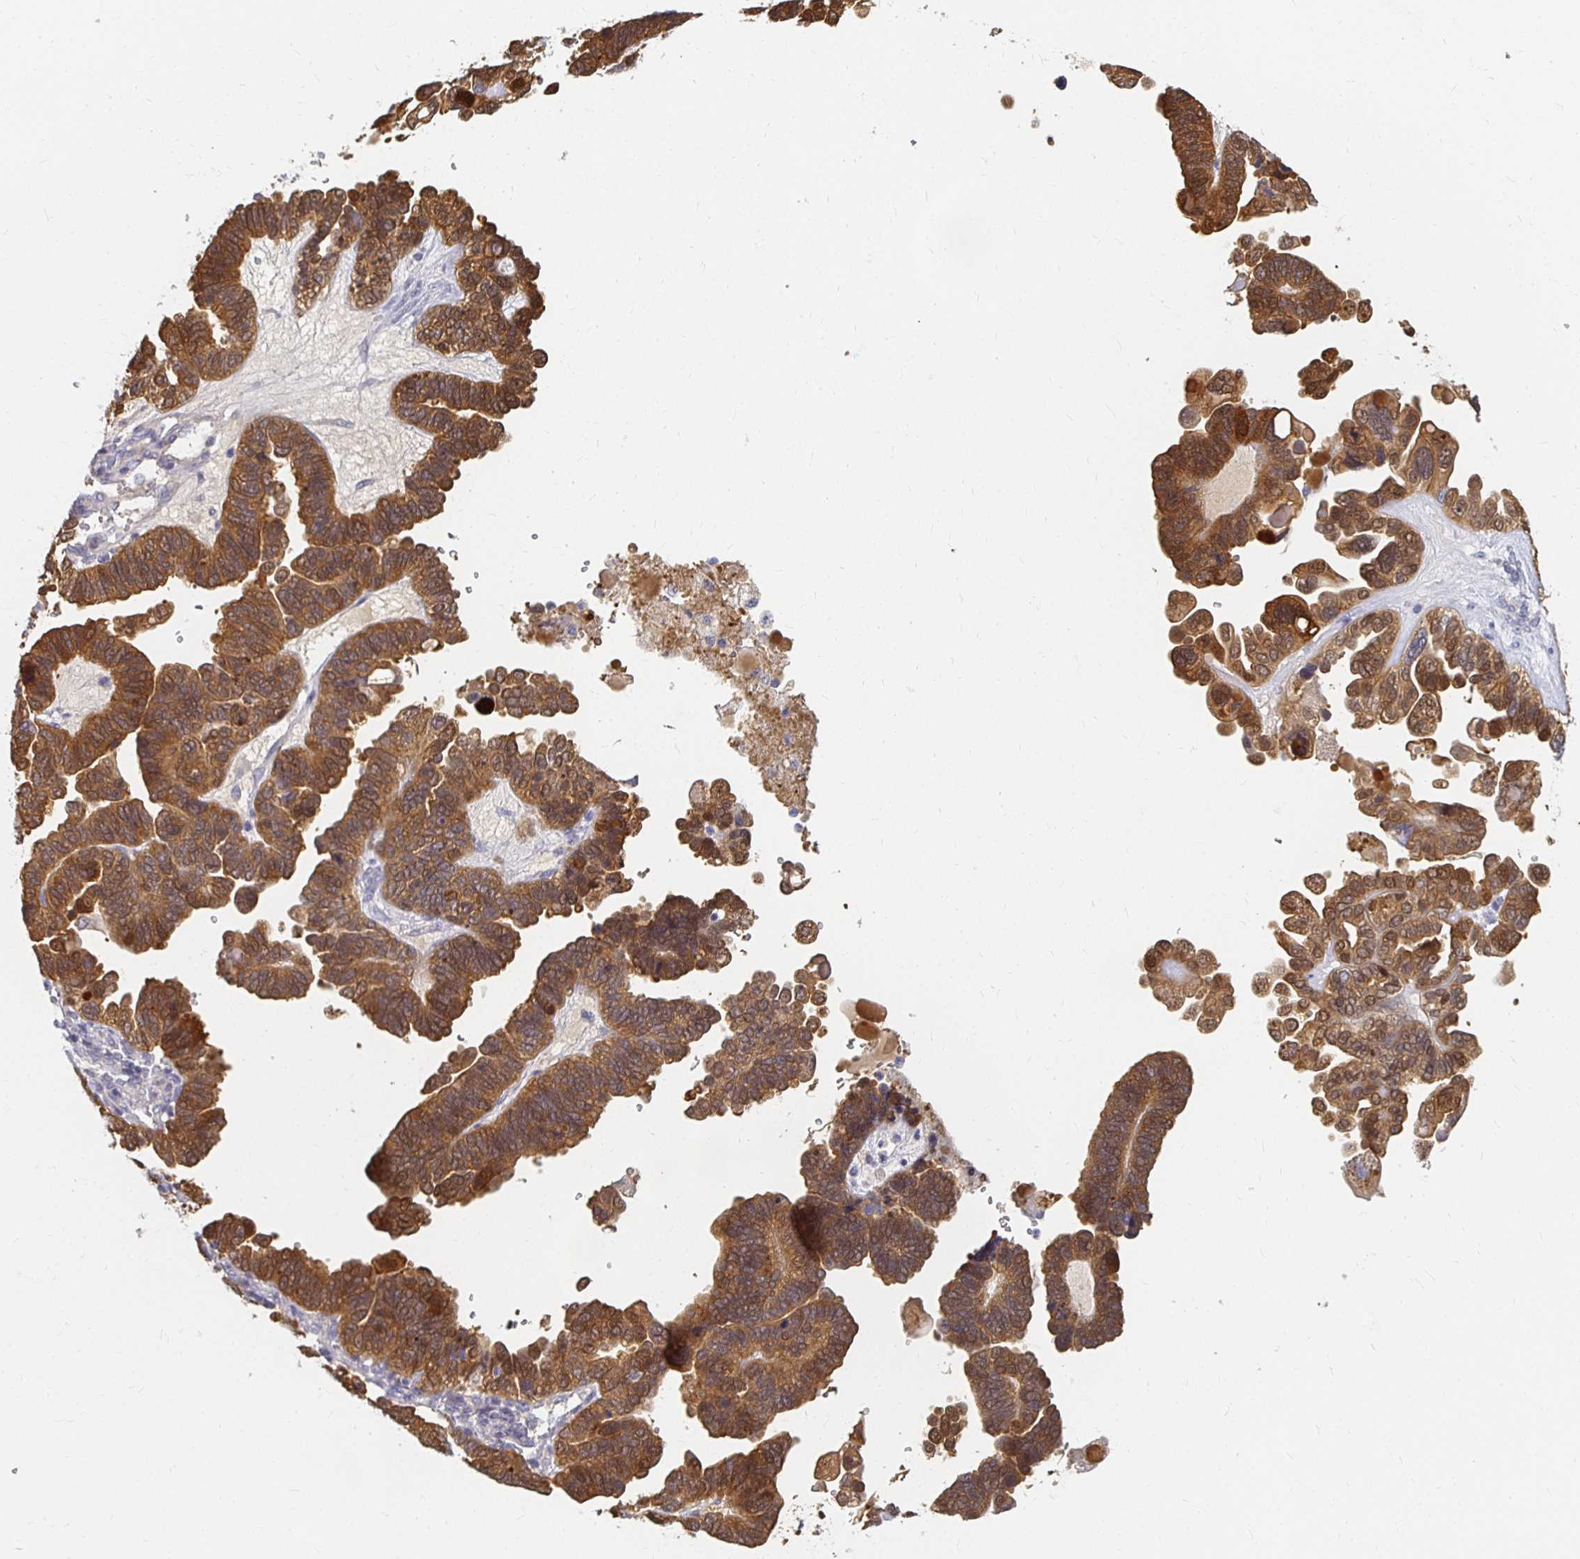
{"staining": {"intensity": "strong", "quantity": ">75%", "location": "cytoplasmic/membranous"}, "tissue": "ovarian cancer", "cell_type": "Tumor cells", "image_type": "cancer", "snomed": [{"axis": "morphology", "description": "Cystadenocarcinoma, serous, NOS"}, {"axis": "topography", "description": "Ovary"}], "caption": "Ovarian cancer stained with a protein marker shows strong staining in tumor cells.", "gene": "FKRP", "patient": {"sex": "female", "age": 51}}